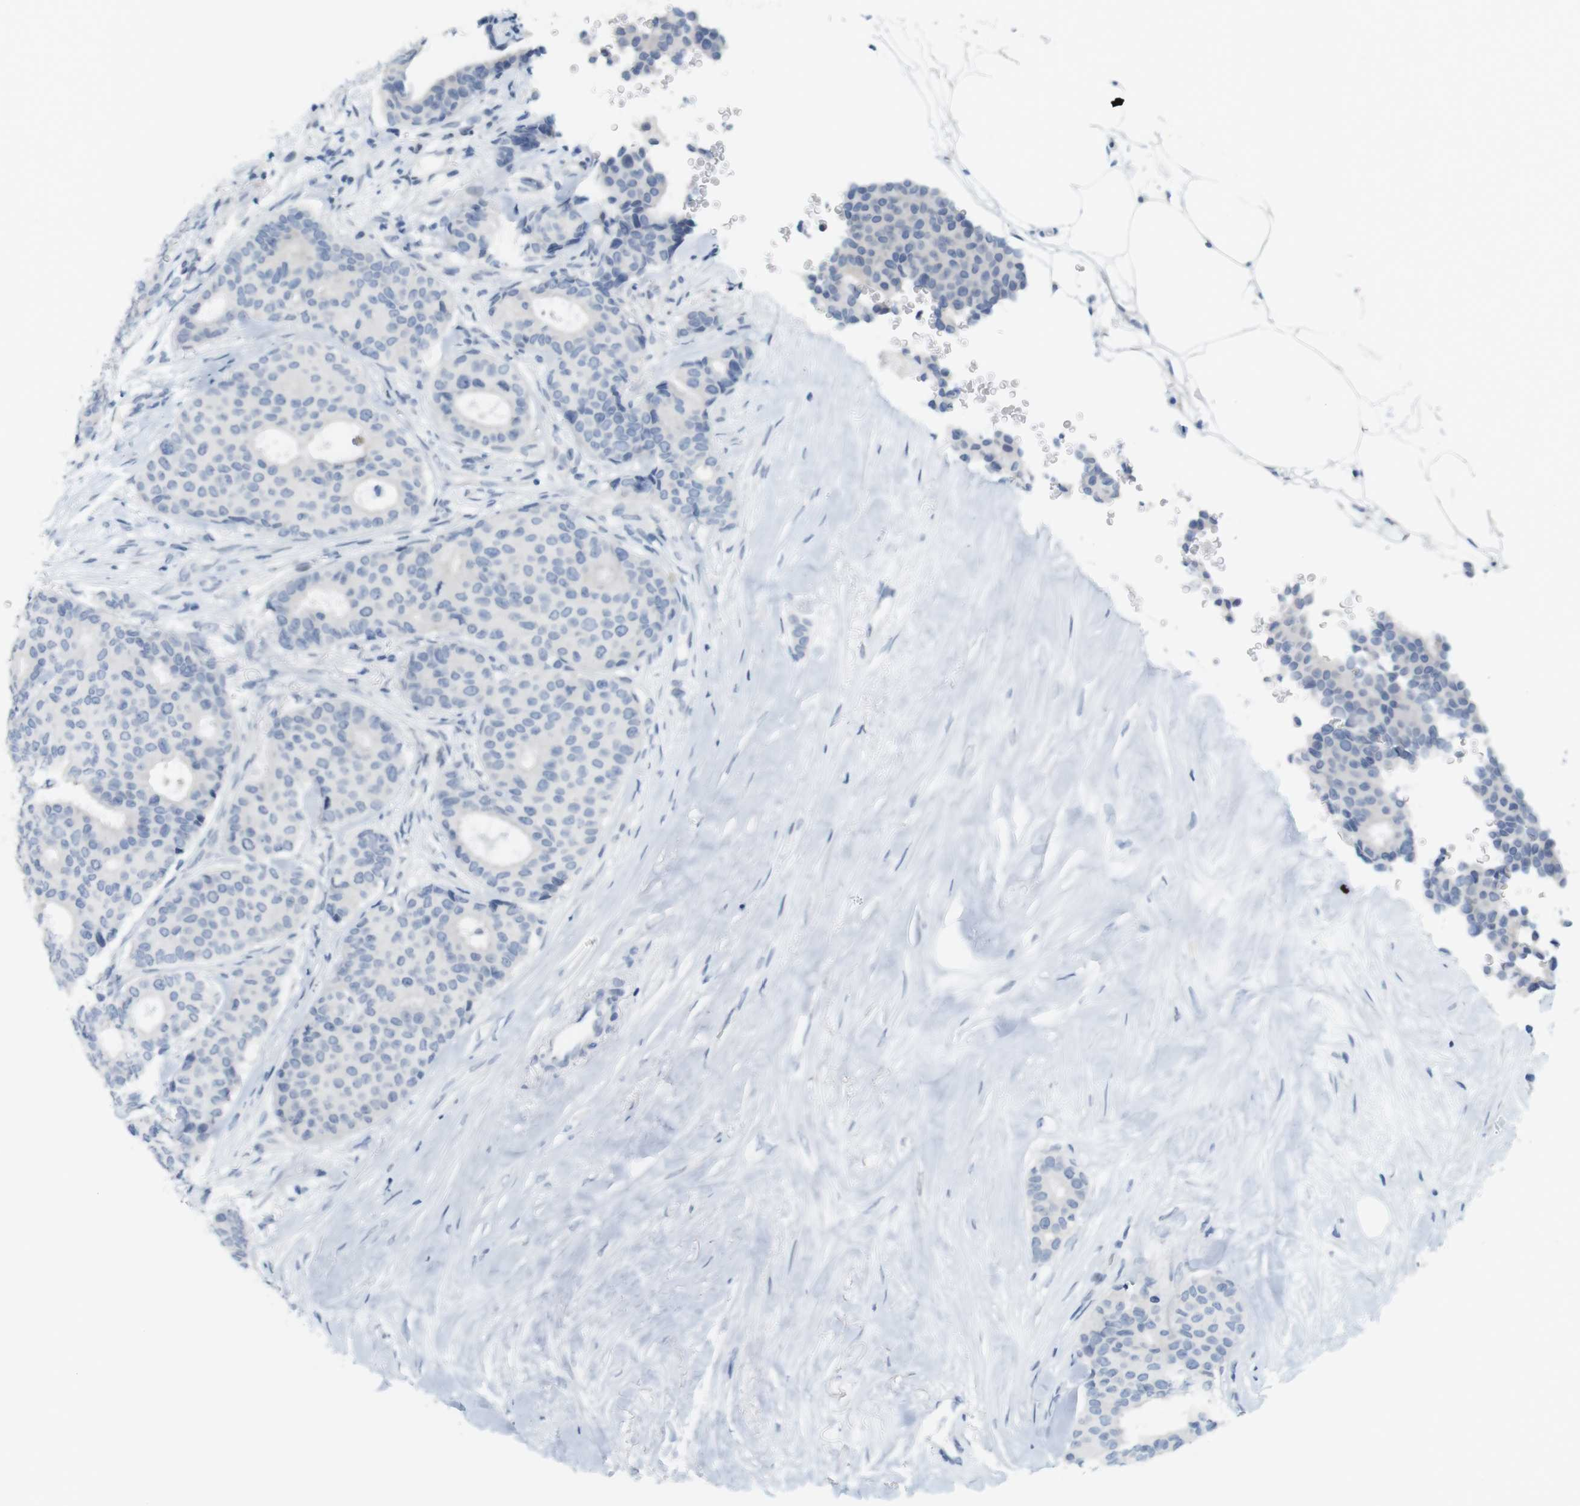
{"staining": {"intensity": "negative", "quantity": "none", "location": "none"}, "tissue": "breast cancer", "cell_type": "Tumor cells", "image_type": "cancer", "snomed": [{"axis": "morphology", "description": "Duct carcinoma"}, {"axis": "topography", "description": "Breast"}], "caption": "Tumor cells are negative for brown protein staining in infiltrating ductal carcinoma (breast). (Stains: DAB IHC with hematoxylin counter stain, Microscopy: brightfield microscopy at high magnification).", "gene": "CREB3L2", "patient": {"sex": "female", "age": 75}}